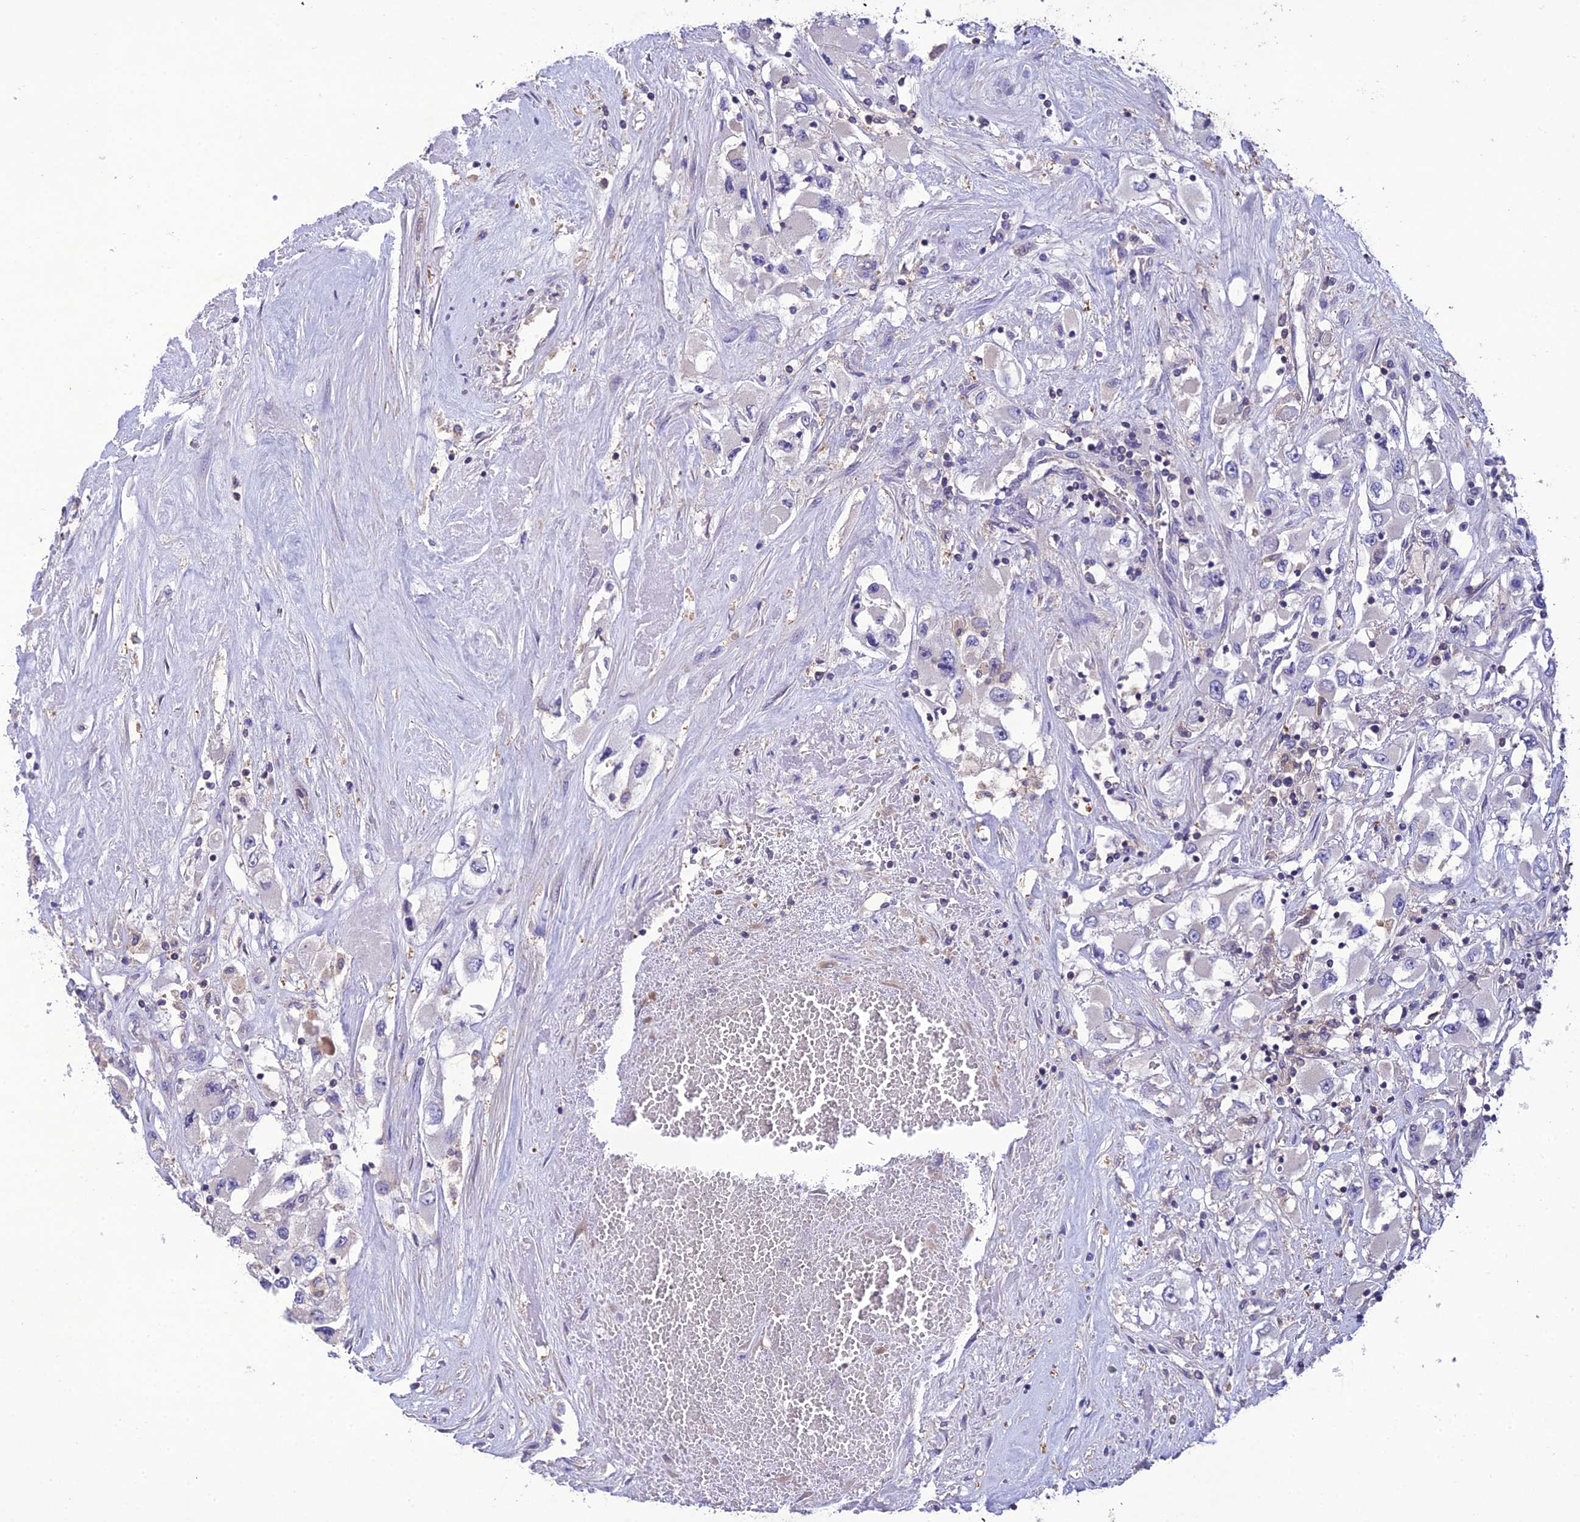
{"staining": {"intensity": "negative", "quantity": "none", "location": "none"}, "tissue": "renal cancer", "cell_type": "Tumor cells", "image_type": "cancer", "snomed": [{"axis": "morphology", "description": "Adenocarcinoma, NOS"}, {"axis": "topography", "description": "Kidney"}], "caption": "Image shows no protein expression in tumor cells of renal adenocarcinoma tissue.", "gene": "SNX24", "patient": {"sex": "female", "age": 52}}